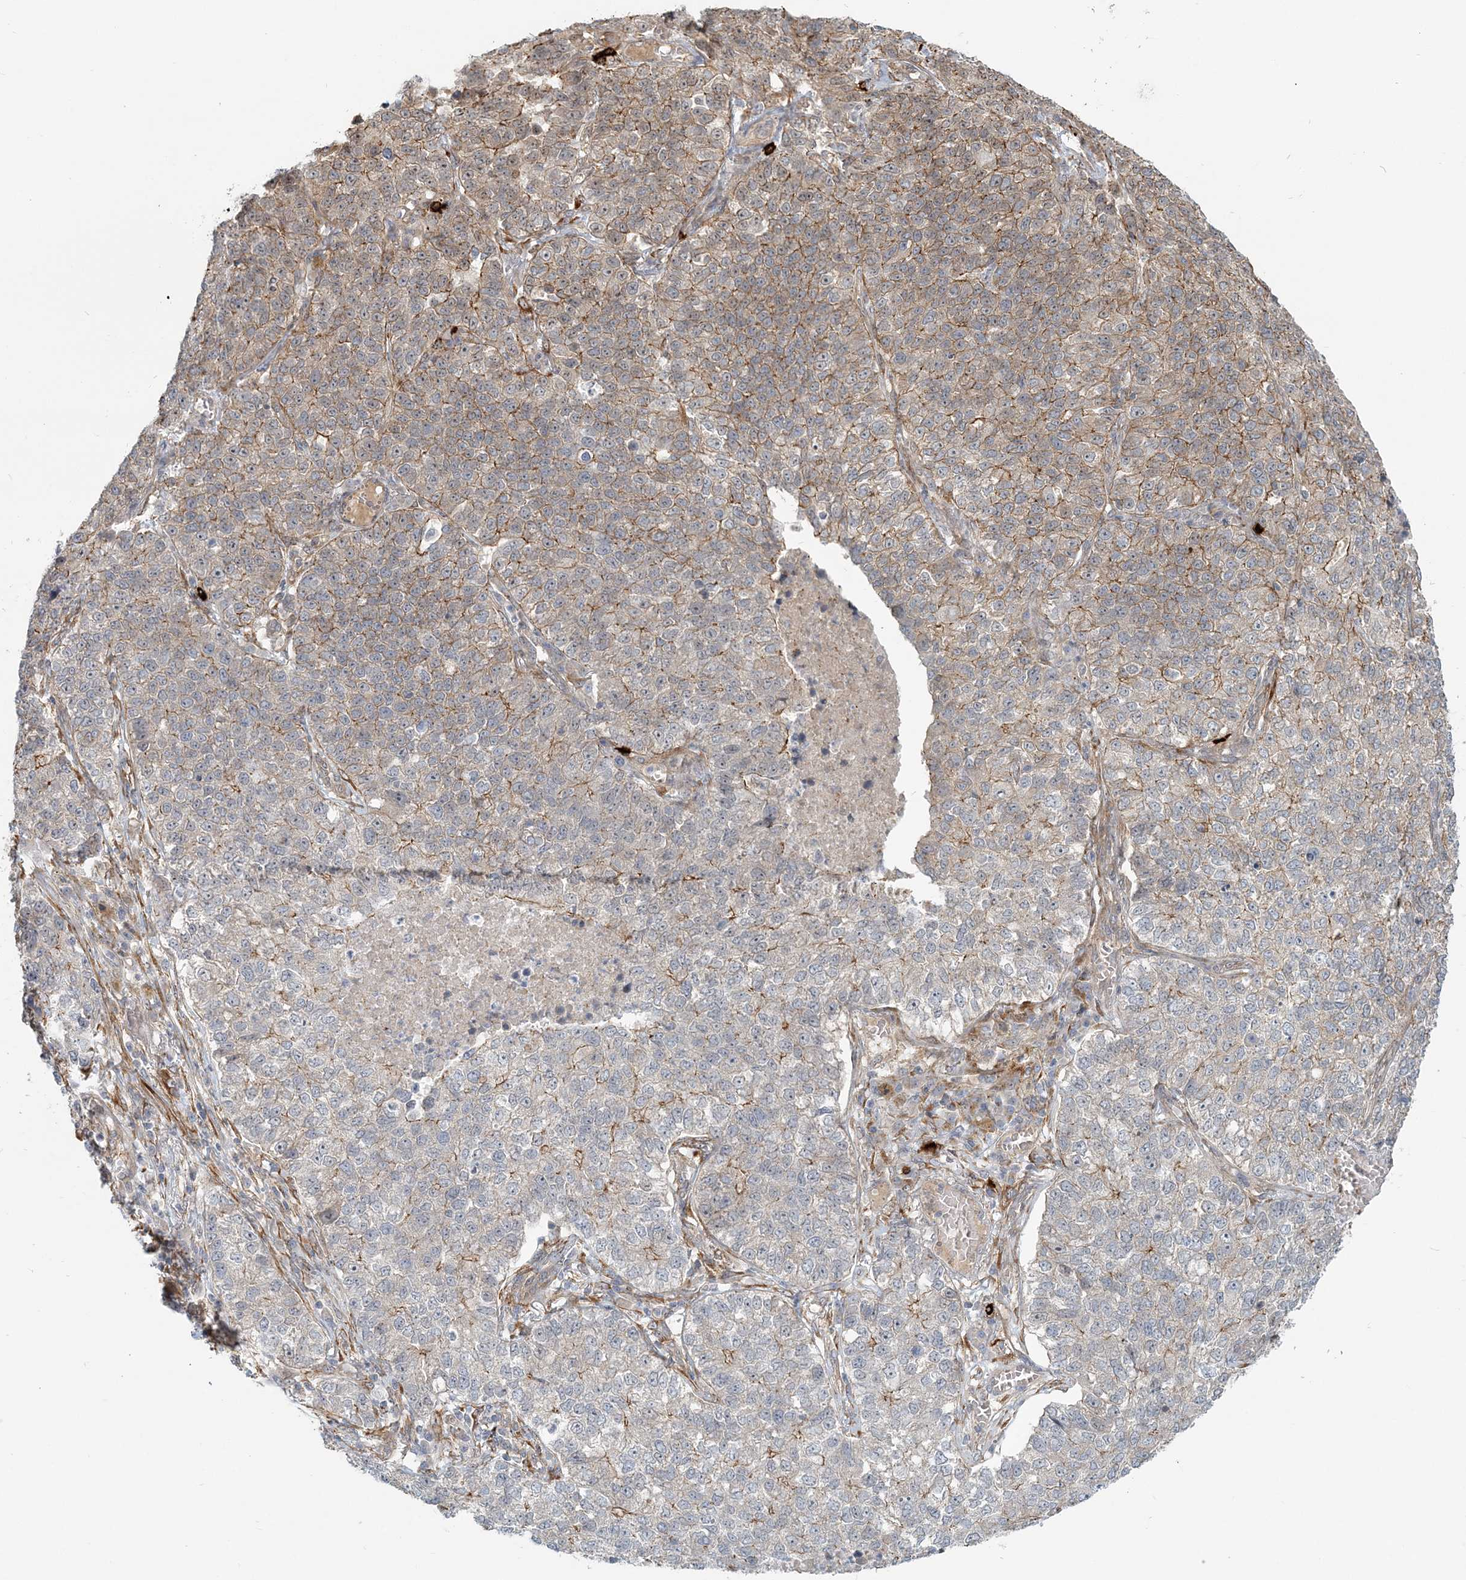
{"staining": {"intensity": "moderate", "quantity": "25%-75%", "location": "cytoplasmic/membranous"}, "tissue": "lung cancer", "cell_type": "Tumor cells", "image_type": "cancer", "snomed": [{"axis": "morphology", "description": "Adenocarcinoma, NOS"}, {"axis": "topography", "description": "Lung"}], "caption": "There is medium levels of moderate cytoplasmic/membranous expression in tumor cells of lung cancer, as demonstrated by immunohistochemical staining (brown color).", "gene": "SH3PXD2A", "patient": {"sex": "male", "age": 49}}